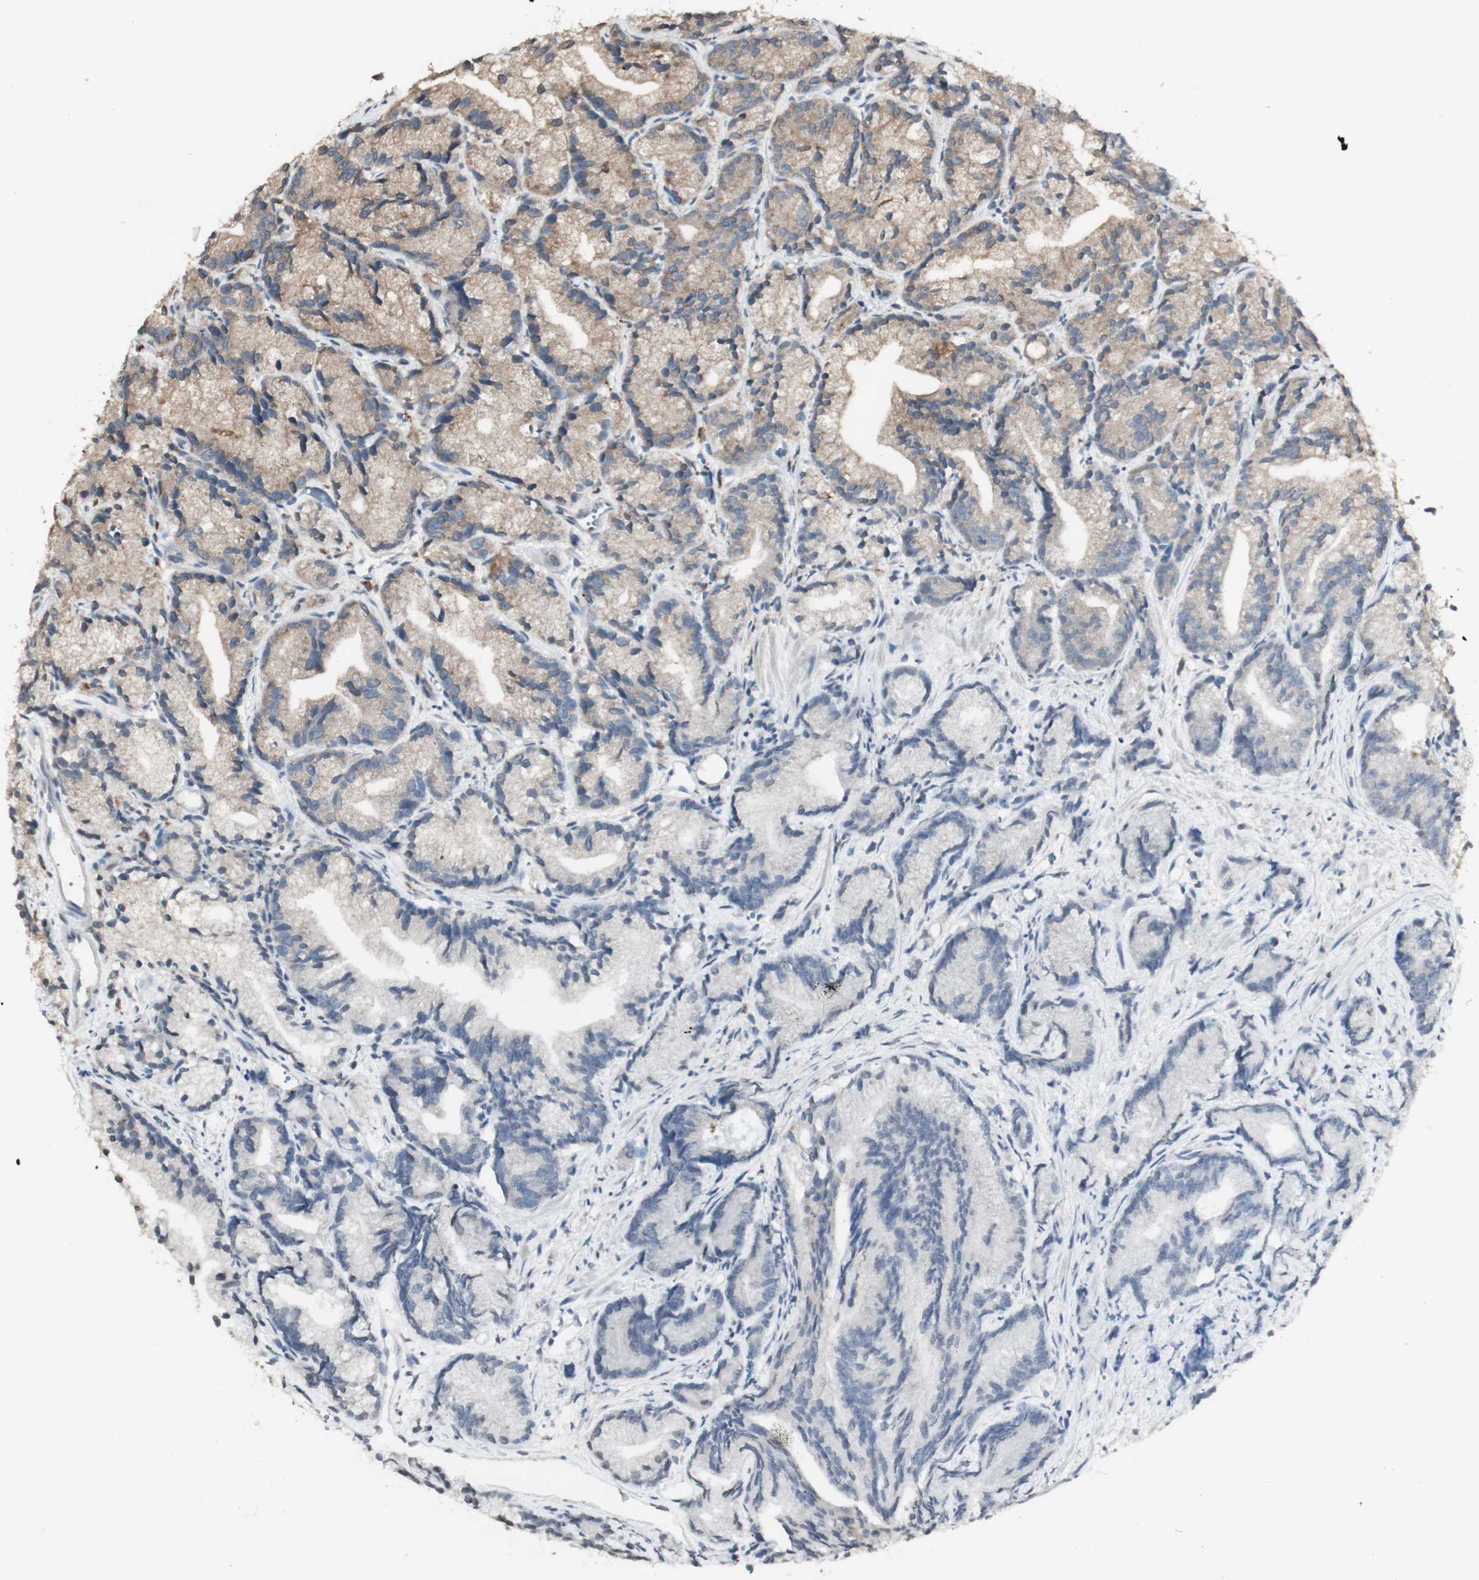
{"staining": {"intensity": "weak", "quantity": ">75%", "location": "cytoplasmic/membranous"}, "tissue": "prostate cancer", "cell_type": "Tumor cells", "image_type": "cancer", "snomed": [{"axis": "morphology", "description": "Adenocarcinoma, Low grade"}, {"axis": "topography", "description": "Prostate"}], "caption": "DAB (3,3'-diaminobenzidine) immunohistochemical staining of prostate adenocarcinoma (low-grade) reveals weak cytoplasmic/membranous protein staining in about >75% of tumor cells.", "gene": "ATP6V1E1", "patient": {"sex": "male", "age": 89}}